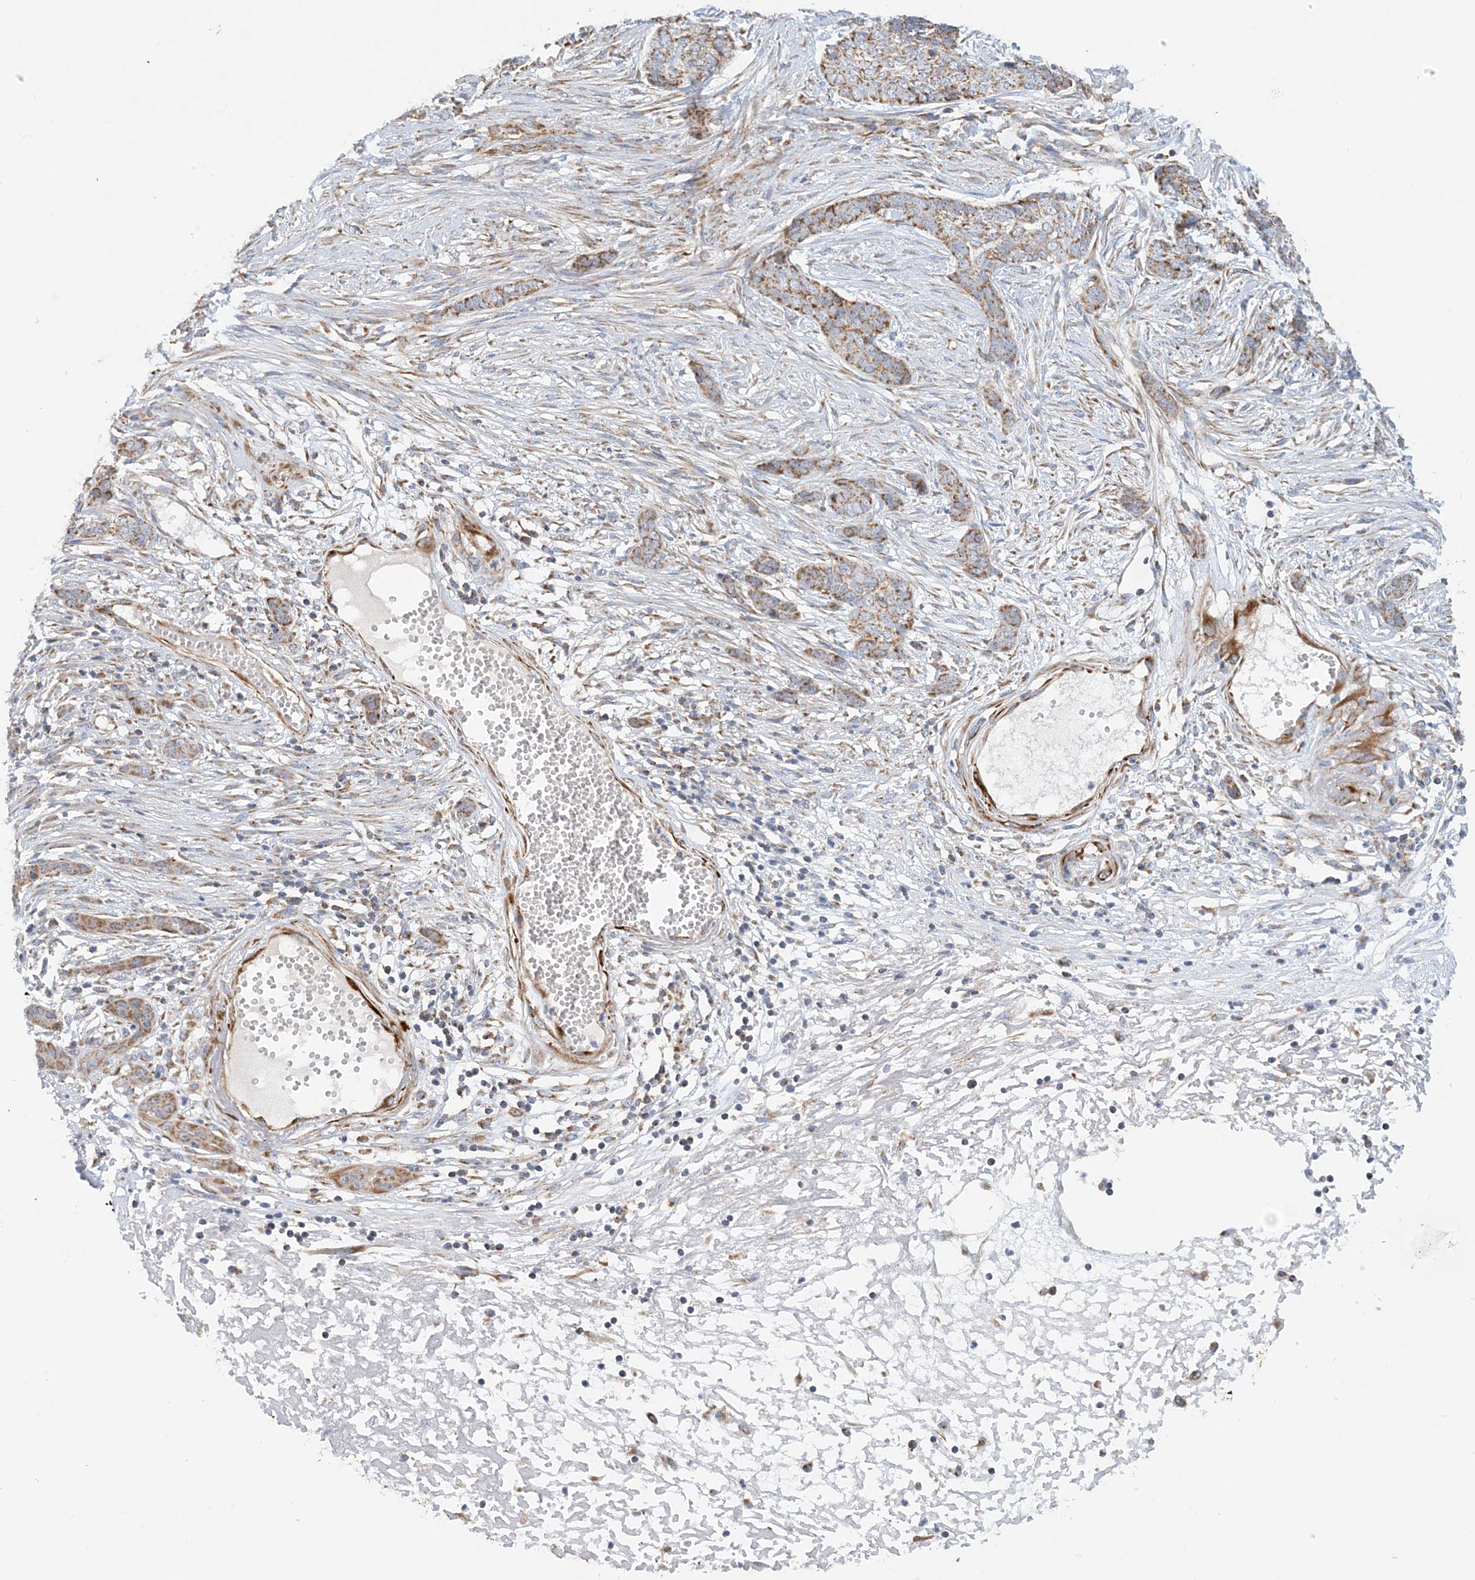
{"staining": {"intensity": "moderate", "quantity": ">75%", "location": "cytoplasmic/membranous"}, "tissue": "skin cancer", "cell_type": "Tumor cells", "image_type": "cancer", "snomed": [{"axis": "morphology", "description": "Basal cell carcinoma"}, {"axis": "topography", "description": "Skin"}], "caption": "The immunohistochemical stain shows moderate cytoplasmic/membranous expression in tumor cells of skin cancer (basal cell carcinoma) tissue. The staining was performed using DAB (3,3'-diaminobenzidine), with brown indicating positive protein expression. Nuclei are stained blue with hematoxylin.", "gene": "COA3", "patient": {"sex": "female", "age": 64}}